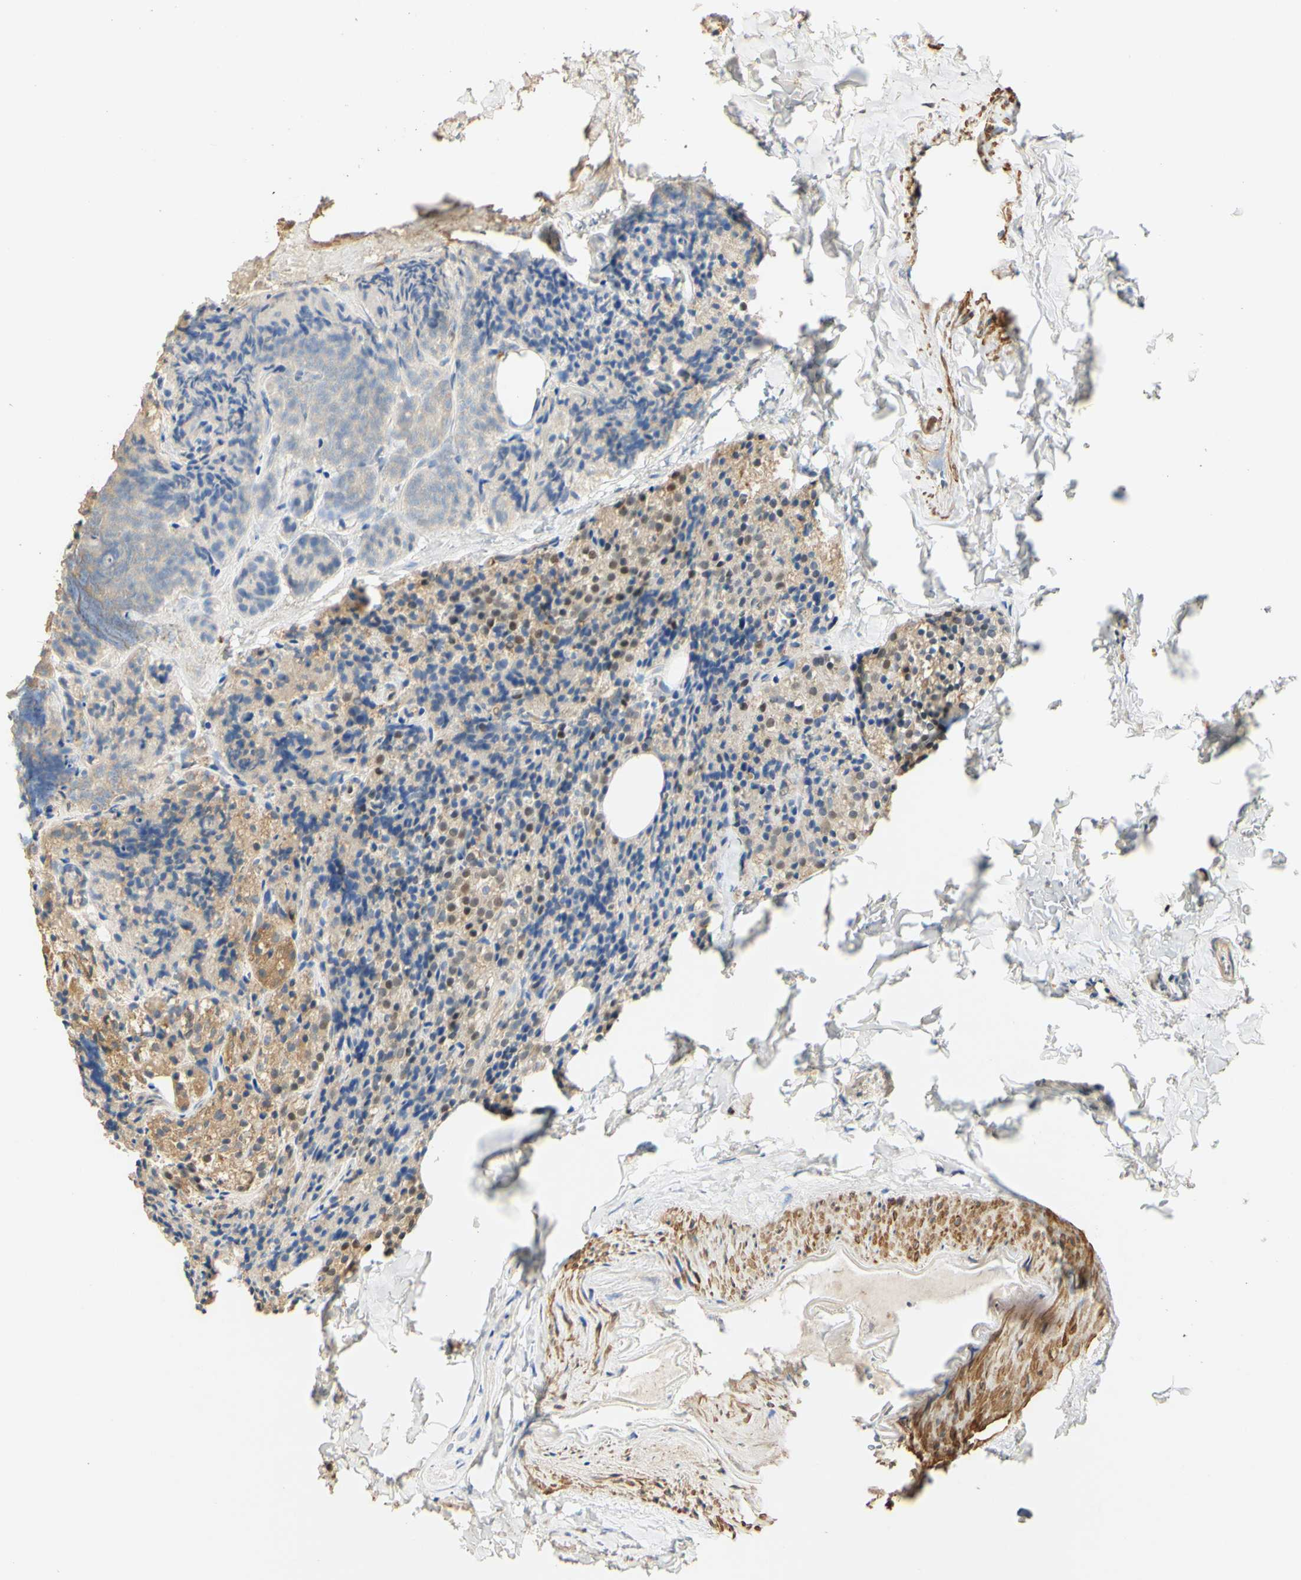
{"staining": {"intensity": "weak", "quantity": "25%-75%", "location": "cytoplasmic/membranous,nuclear"}, "tissue": "parathyroid gland", "cell_type": "Glandular cells", "image_type": "normal", "snomed": [{"axis": "morphology", "description": "Normal tissue, NOS"}, {"axis": "morphology", "description": "Atrophy, NOS"}, {"axis": "topography", "description": "Parathyroid gland"}], "caption": "Normal parathyroid gland shows weak cytoplasmic/membranous,nuclear expression in approximately 25%-75% of glandular cells.", "gene": "MAP3K4", "patient": {"sex": "female", "age": 54}}